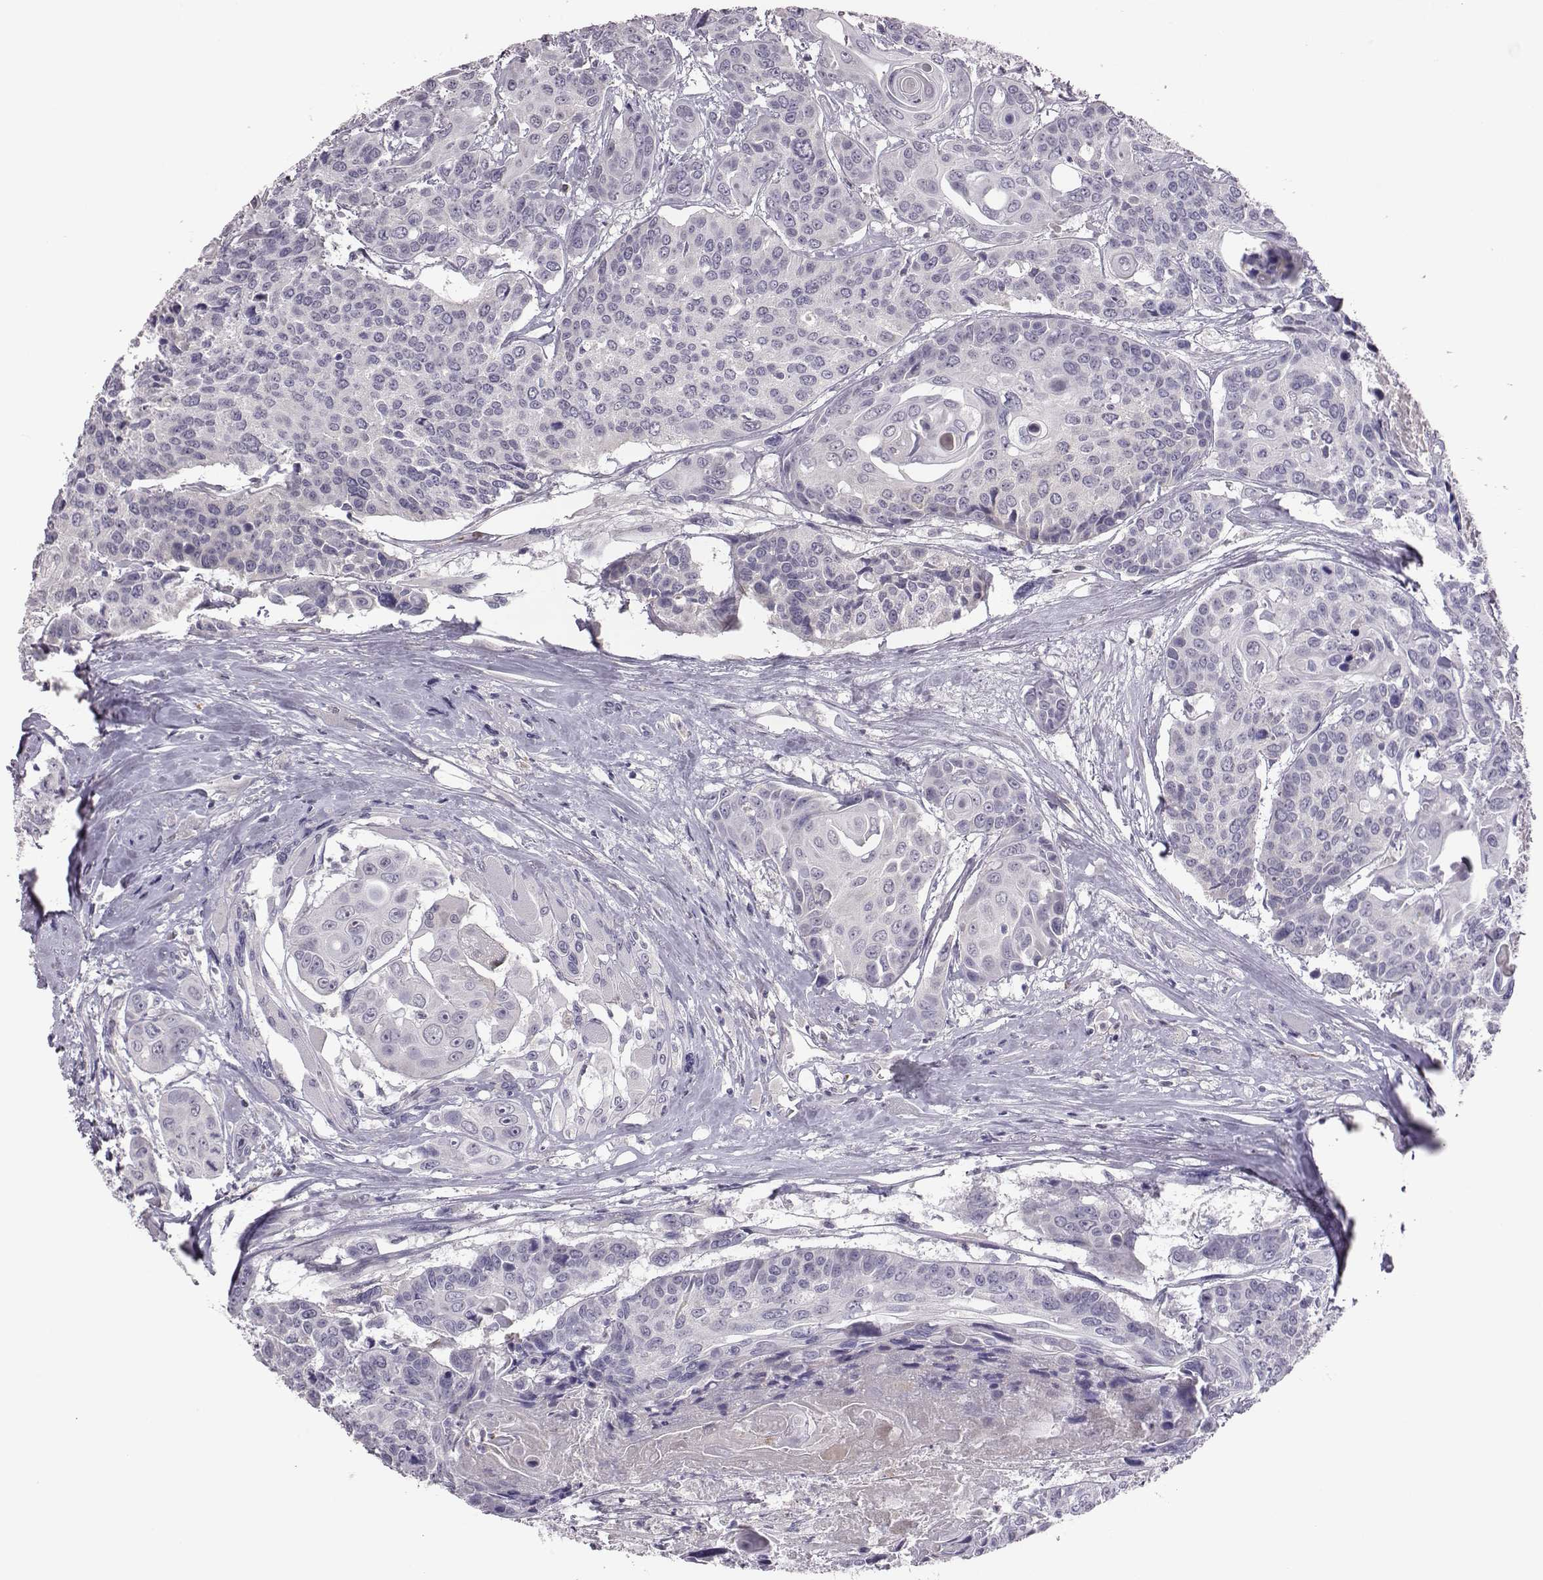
{"staining": {"intensity": "negative", "quantity": "none", "location": "none"}, "tissue": "head and neck cancer", "cell_type": "Tumor cells", "image_type": "cancer", "snomed": [{"axis": "morphology", "description": "Squamous cell carcinoma, NOS"}, {"axis": "topography", "description": "Oral tissue"}, {"axis": "topography", "description": "Head-Neck"}], "caption": "DAB immunohistochemical staining of human head and neck squamous cell carcinoma demonstrates no significant staining in tumor cells. (IHC, brightfield microscopy, high magnification).", "gene": "KMO", "patient": {"sex": "male", "age": 56}}